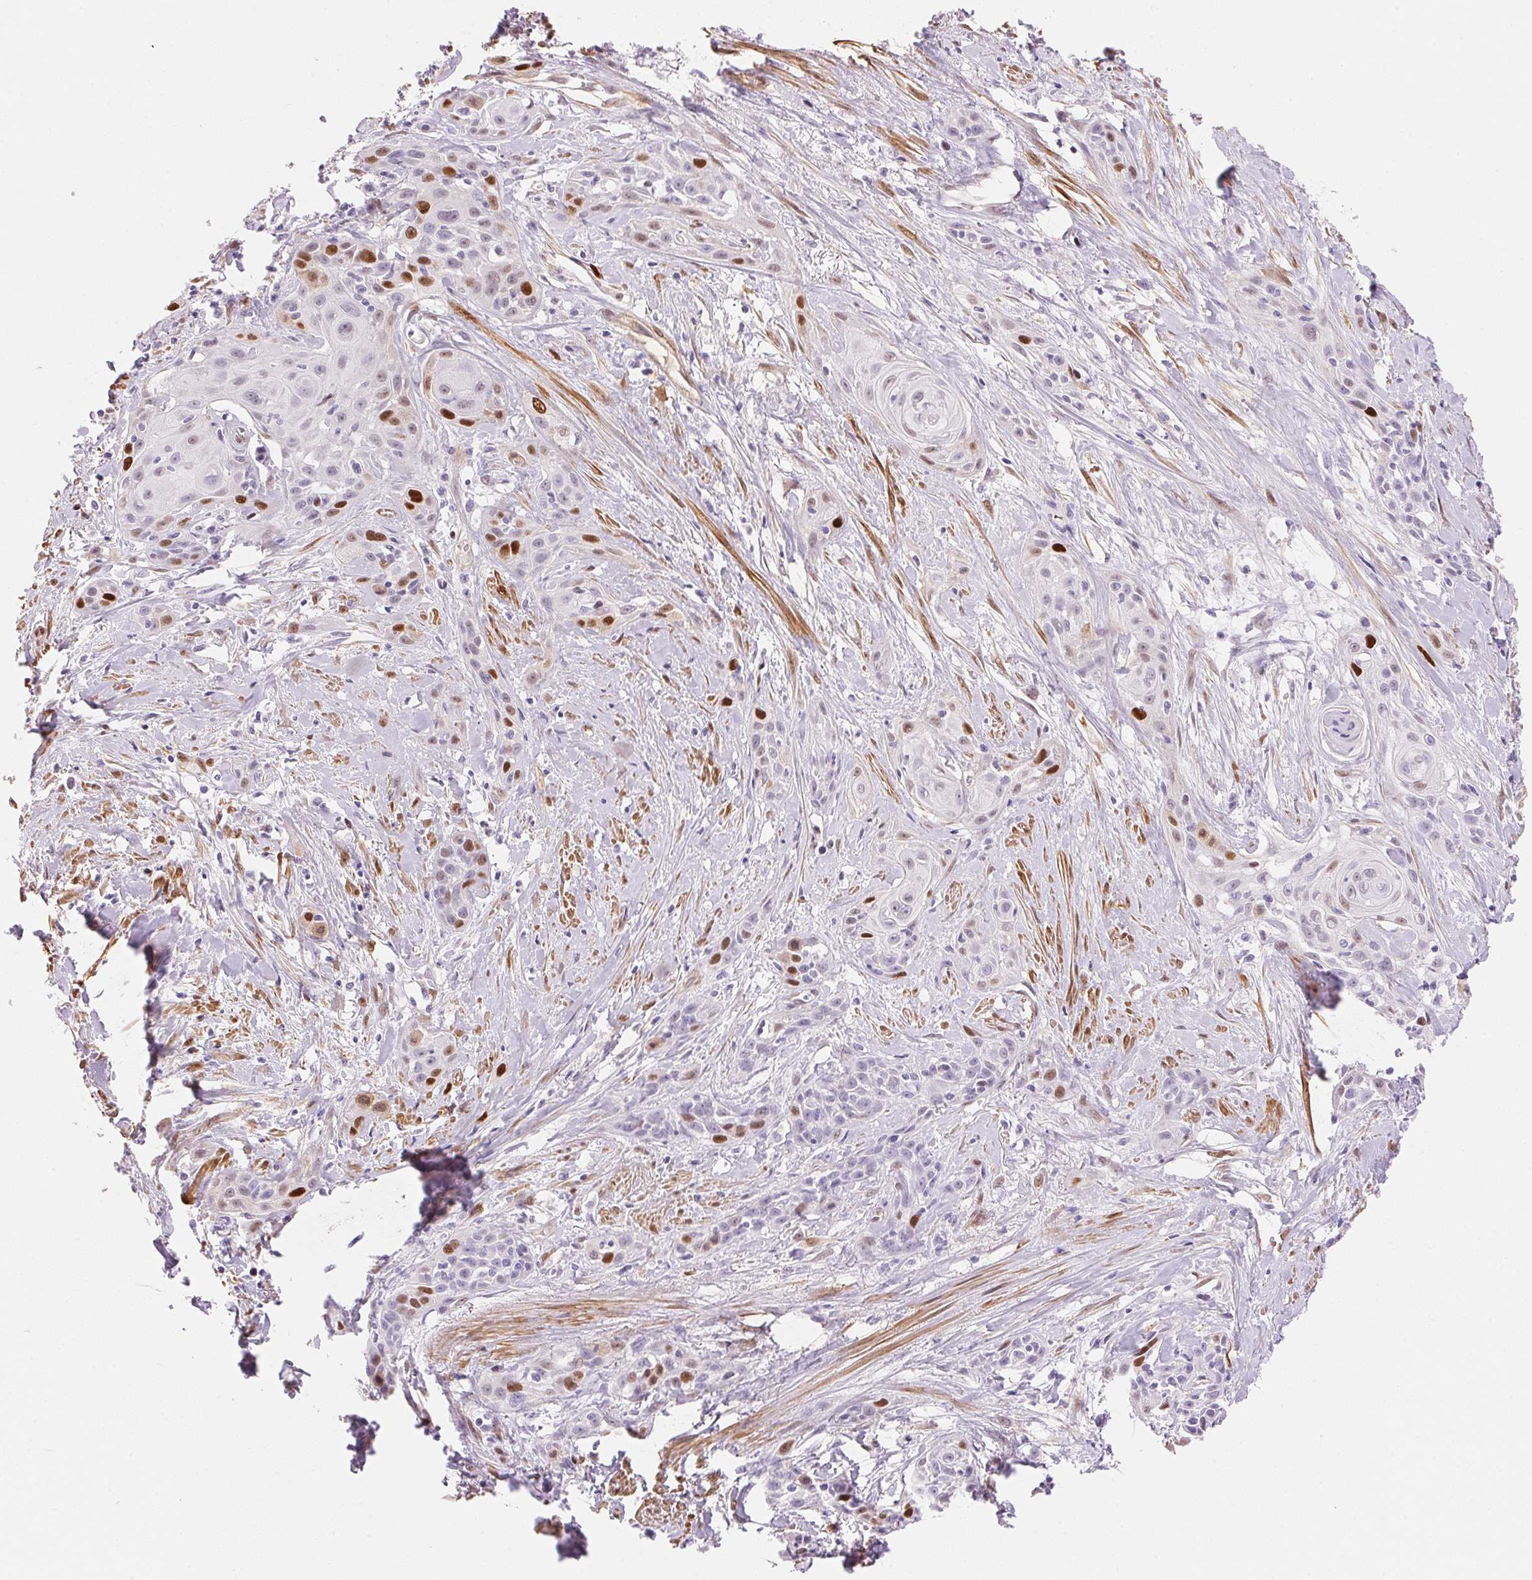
{"staining": {"intensity": "strong", "quantity": "<25%", "location": "nuclear"}, "tissue": "skin cancer", "cell_type": "Tumor cells", "image_type": "cancer", "snomed": [{"axis": "morphology", "description": "Squamous cell carcinoma, NOS"}, {"axis": "topography", "description": "Skin"}, {"axis": "topography", "description": "Anal"}], "caption": "Protein expression by immunohistochemistry (IHC) demonstrates strong nuclear expression in approximately <25% of tumor cells in skin cancer (squamous cell carcinoma).", "gene": "SMTN", "patient": {"sex": "male", "age": 64}}